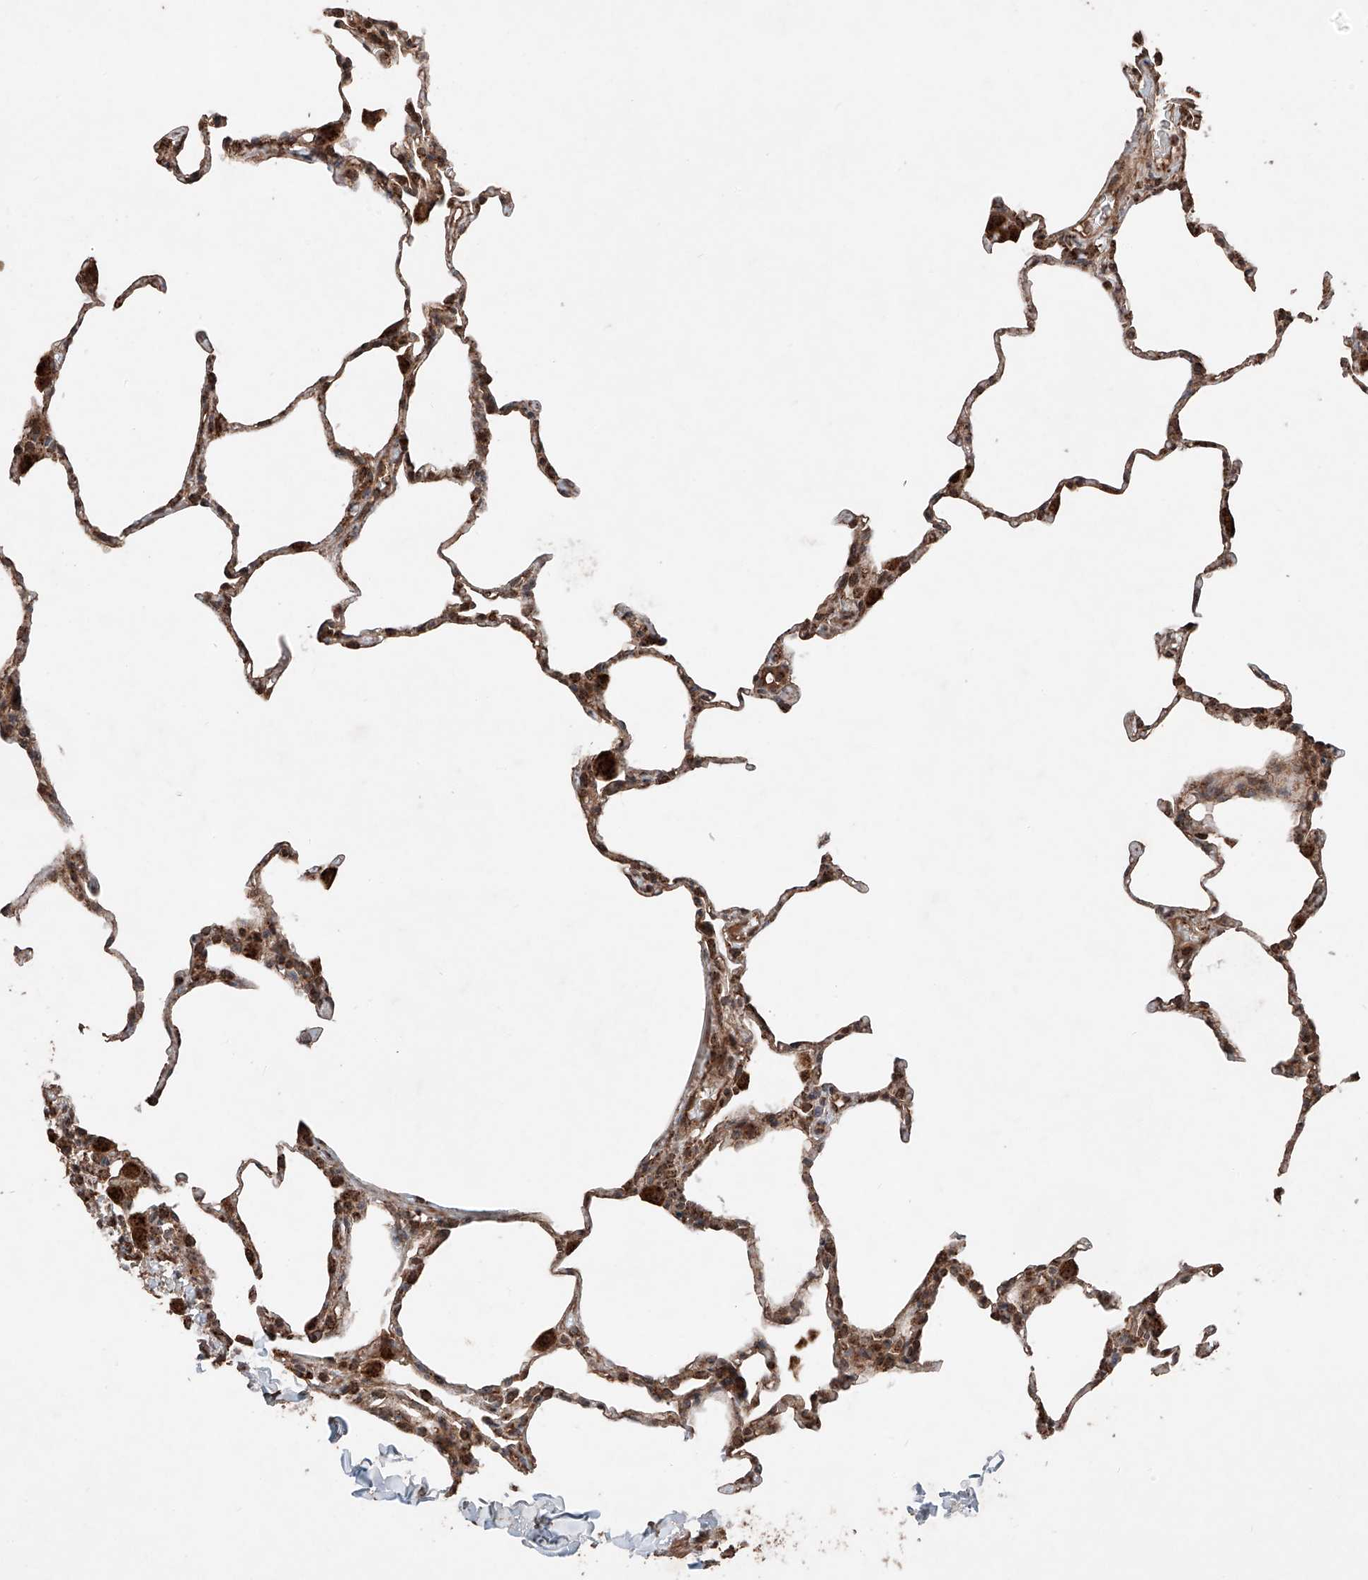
{"staining": {"intensity": "moderate", "quantity": "25%-75%", "location": "cytoplasmic/membranous,nuclear"}, "tissue": "lung", "cell_type": "Alveolar cells", "image_type": "normal", "snomed": [{"axis": "morphology", "description": "Normal tissue, NOS"}, {"axis": "topography", "description": "Lung"}], "caption": "Immunohistochemical staining of unremarkable lung displays moderate cytoplasmic/membranous,nuclear protein positivity in about 25%-75% of alveolar cells. The staining was performed using DAB (3,3'-diaminobenzidine), with brown indicating positive protein expression. Nuclei are stained blue with hematoxylin.", "gene": "ZSCAN29", "patient": {"sex": "male", "age": 20}}